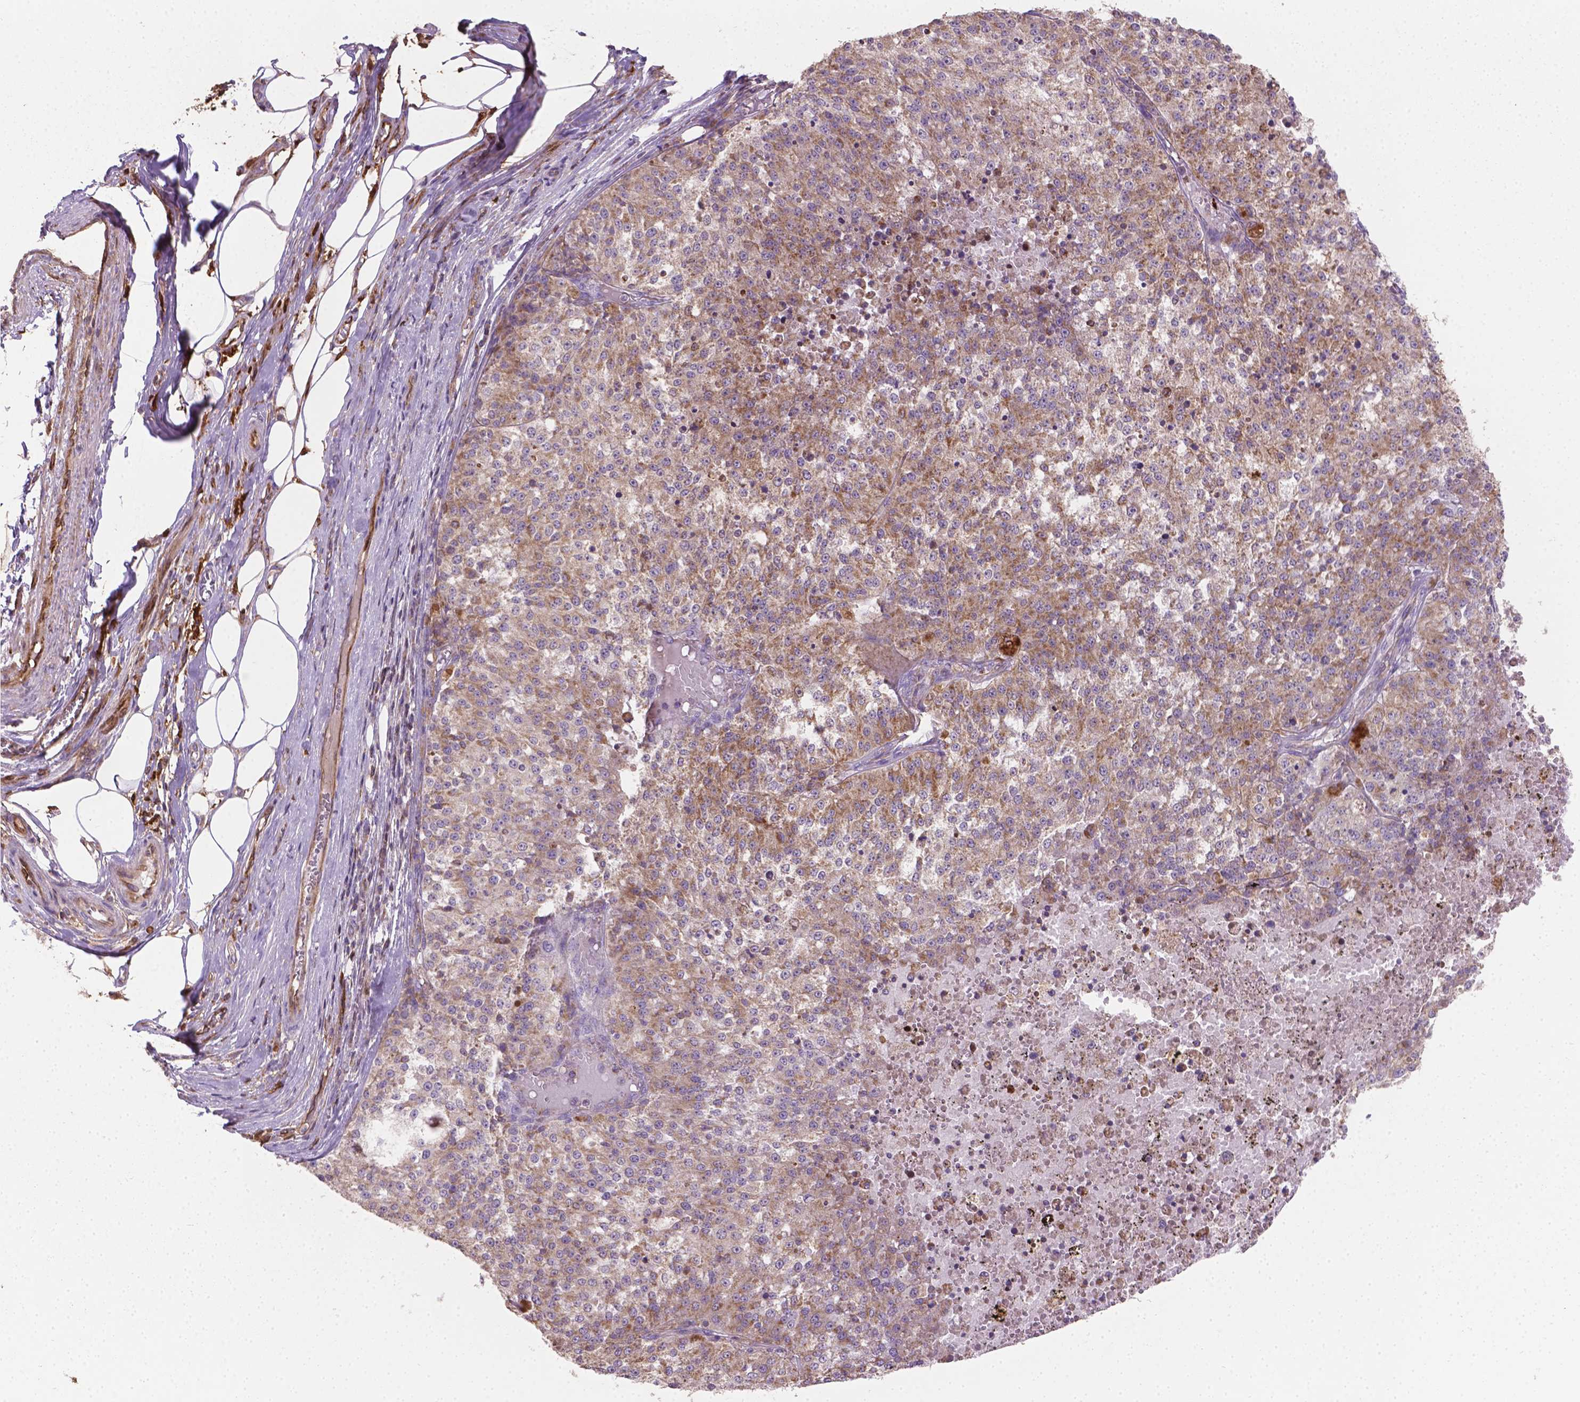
{"staining": {"intensity": "moderate", "quantity": "25%-75%", "location": "cytoplasmic/membranous"}, "tissue": "melanoma", "cell_type": "Tumor cells", "image_type": "cancer", "snomed": [{"axis": "morphology", "description": "Malignant melanoma, Metastatic site"}, {"axis": "topography", "description": "Lymph node"}], "caption": "Protein expression analysis of human melanoma reveals moderate cytoplasmic/membranous staining in approximately 25%-75% of tumor cells. The staining was performed using DAB (3,3'-diaminobenzidine), with brown indicating positive protein expression. Nuclei are stained blue with hematoxylin.", "gene": "TCAF1", "patient": {"sex": "female", "age": 64}}